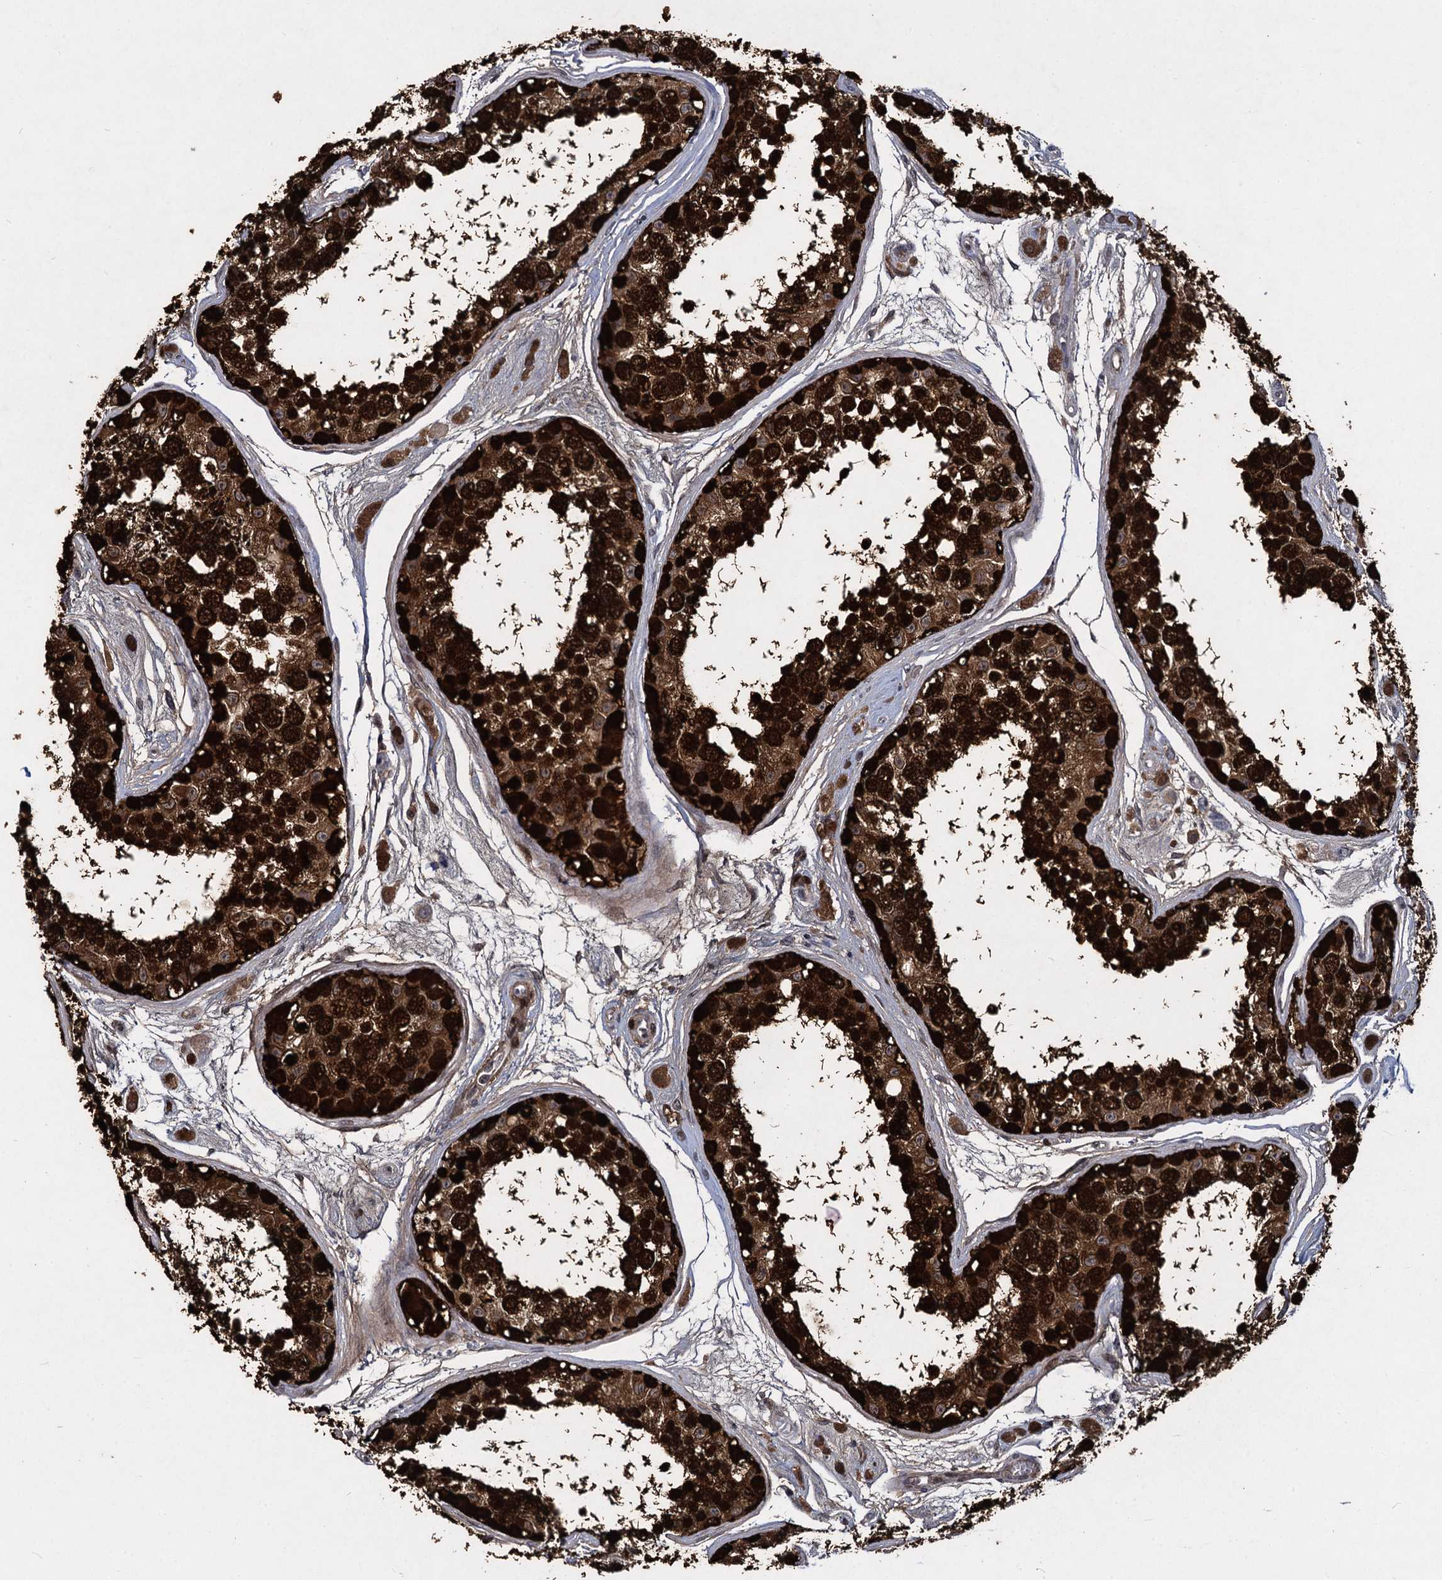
{"staining": {"intensity": "strong", "quantity": ">75%", "location": "cytoplasmic/membranous,nuclear"}, "tissue": "testis", "cell_type": "Cells in seminiferous ducts", "image_type": "normal", "snomed": [{"axis": "morphology", "description": "Normal tissue, NOS"}, {"axis": "topography", "description": "Testis"}], "caption": "About >75% of cells in seminiferous ducts in benign human testis reveal strong cytoplasmic/membranous,nuclear protein expression as visualized by brown immunohistochemical staining.", "gene": "MAGEA4", "patient": {"sex": "male", "age": 25}}